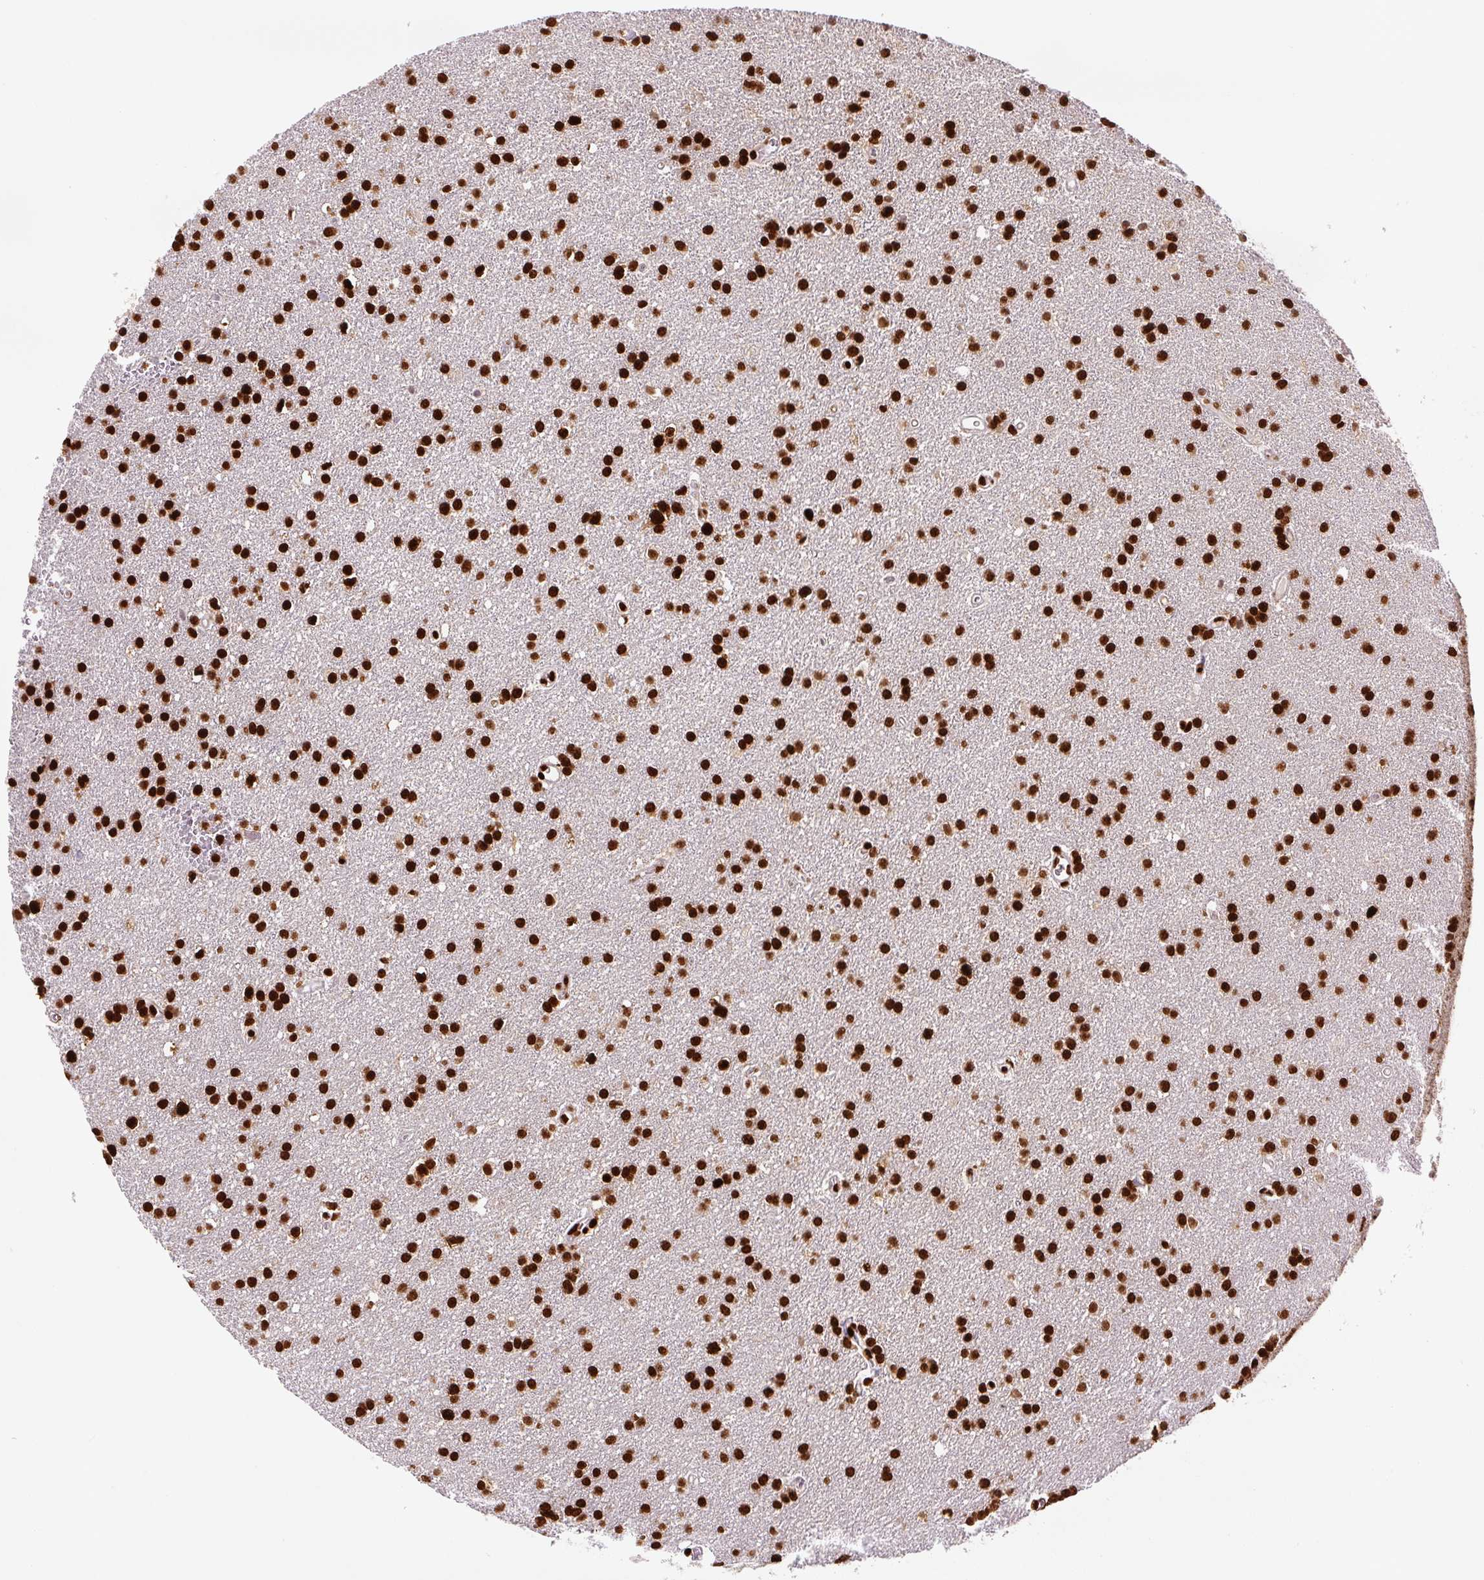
{"staining": {"intensity": "strong", "quantity": ">75%", "location": "nuclear"}, "tissue": "glioma", "cell_type": "Tumor cells", "image_type": "cancer", "snomed": [{"axis": "morphology", "description": "Glioma, malignant, Low grade"}, {"axis": "topography", "description": "Brain"}], "caption": "High-magnification brightfield microscopy of glioma stained with DAB (brown) and counterstained with hematoxylin (blue). tumor cells exhibit strong nuclear staining is present in about>75% of cells.", "gene": "FUS", "patient": {"sex": "female", "age": 34}}